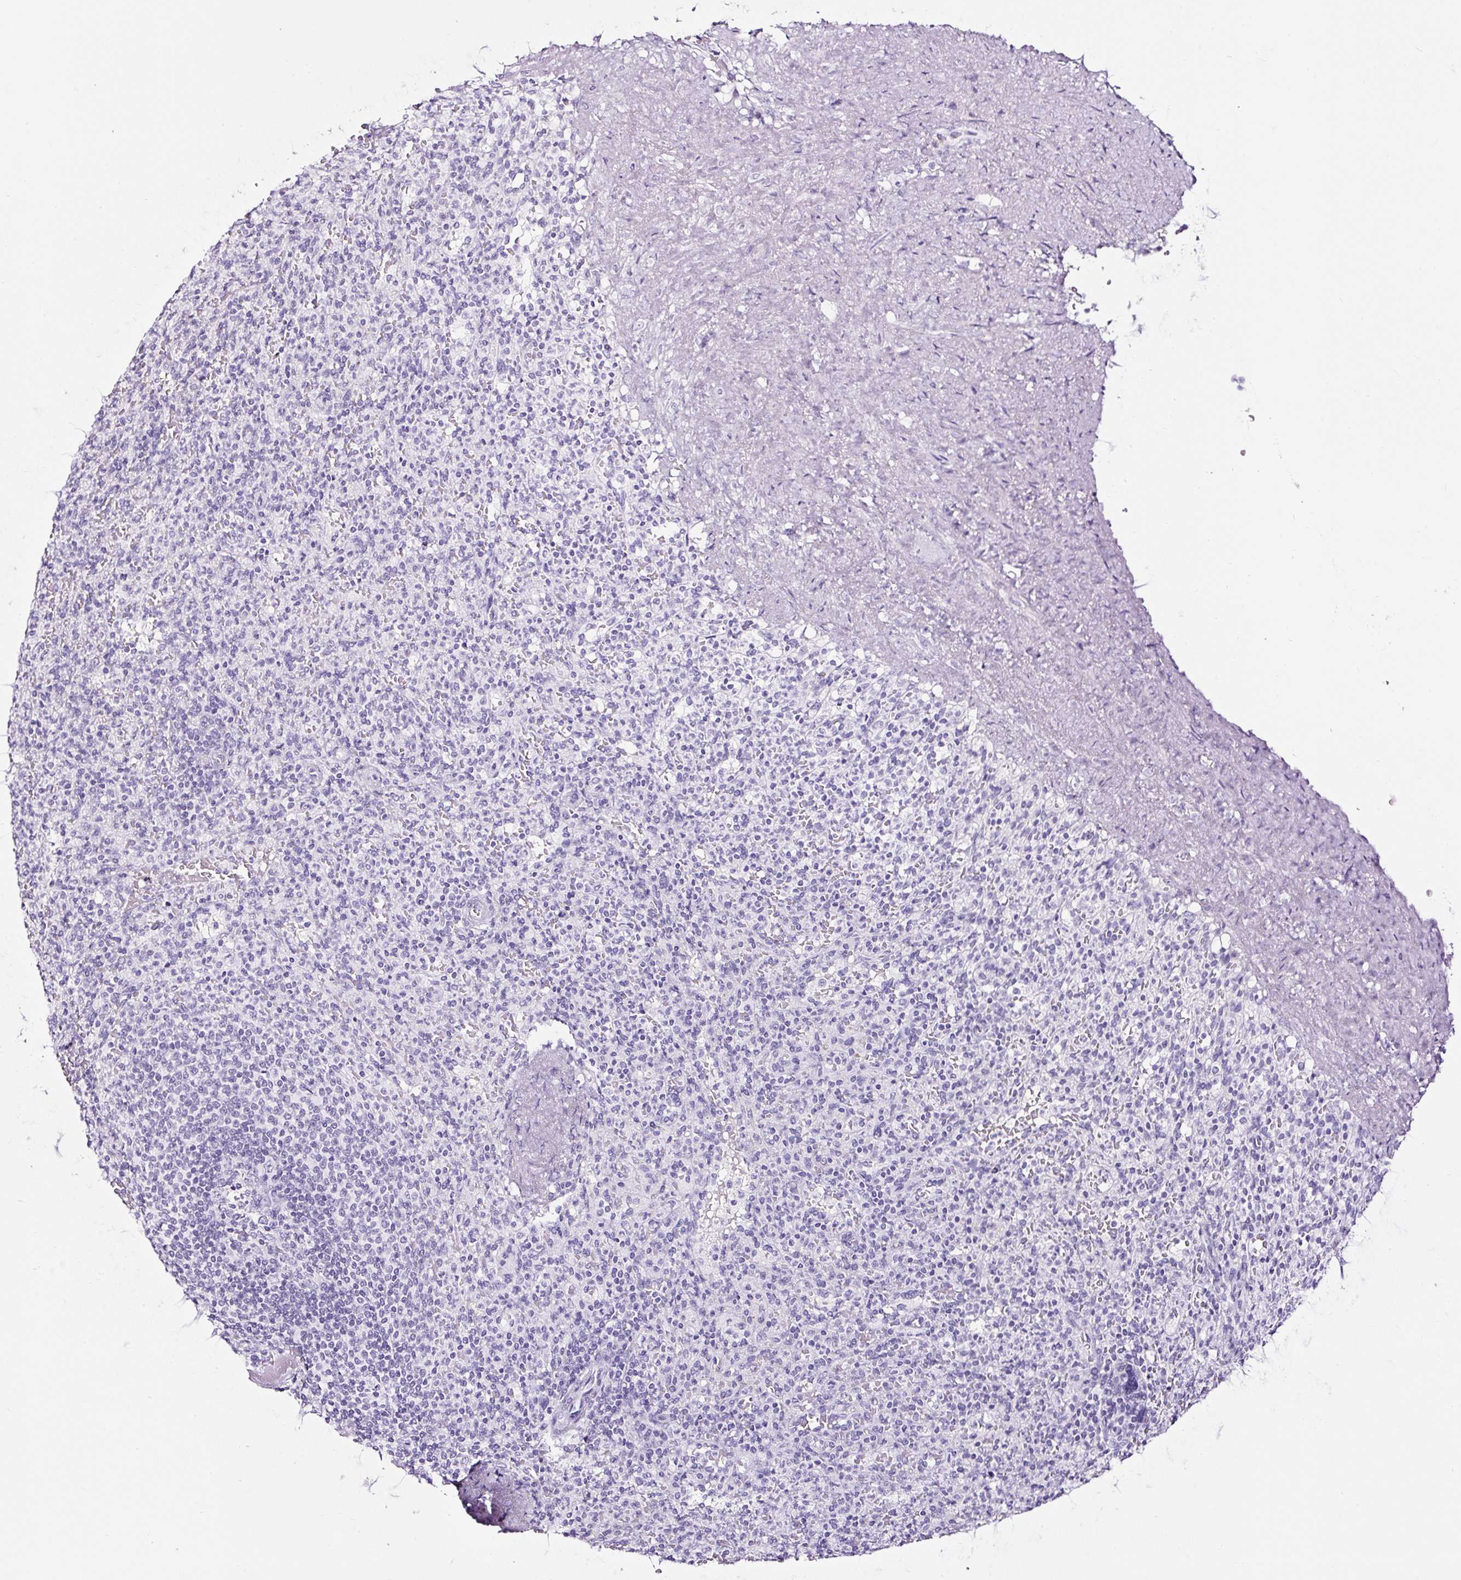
{"staining": {"intensity": "negative", "quantity": "none", "location": "none"}, "tissue": "spleen", "cell_type": "Cells in red pulp", "image_type": "normal", "snomed": [{"axis": "morphology", "description": "Normal tissue, NOS"}, {"axis": "topography", "description": "Spleen"}], "caption": "An IHC histopathology image of unremarkable spleen is shown. There is no staining in cells in red pulp of spleen. (Stains: DAB immunohistochemistry (IHC) with hematoxylin counter stain, Microscopy: brightfield microscopy at high magnification).", "gene": "NPHS2", "patient": {"sex": "female", "age": 74}}